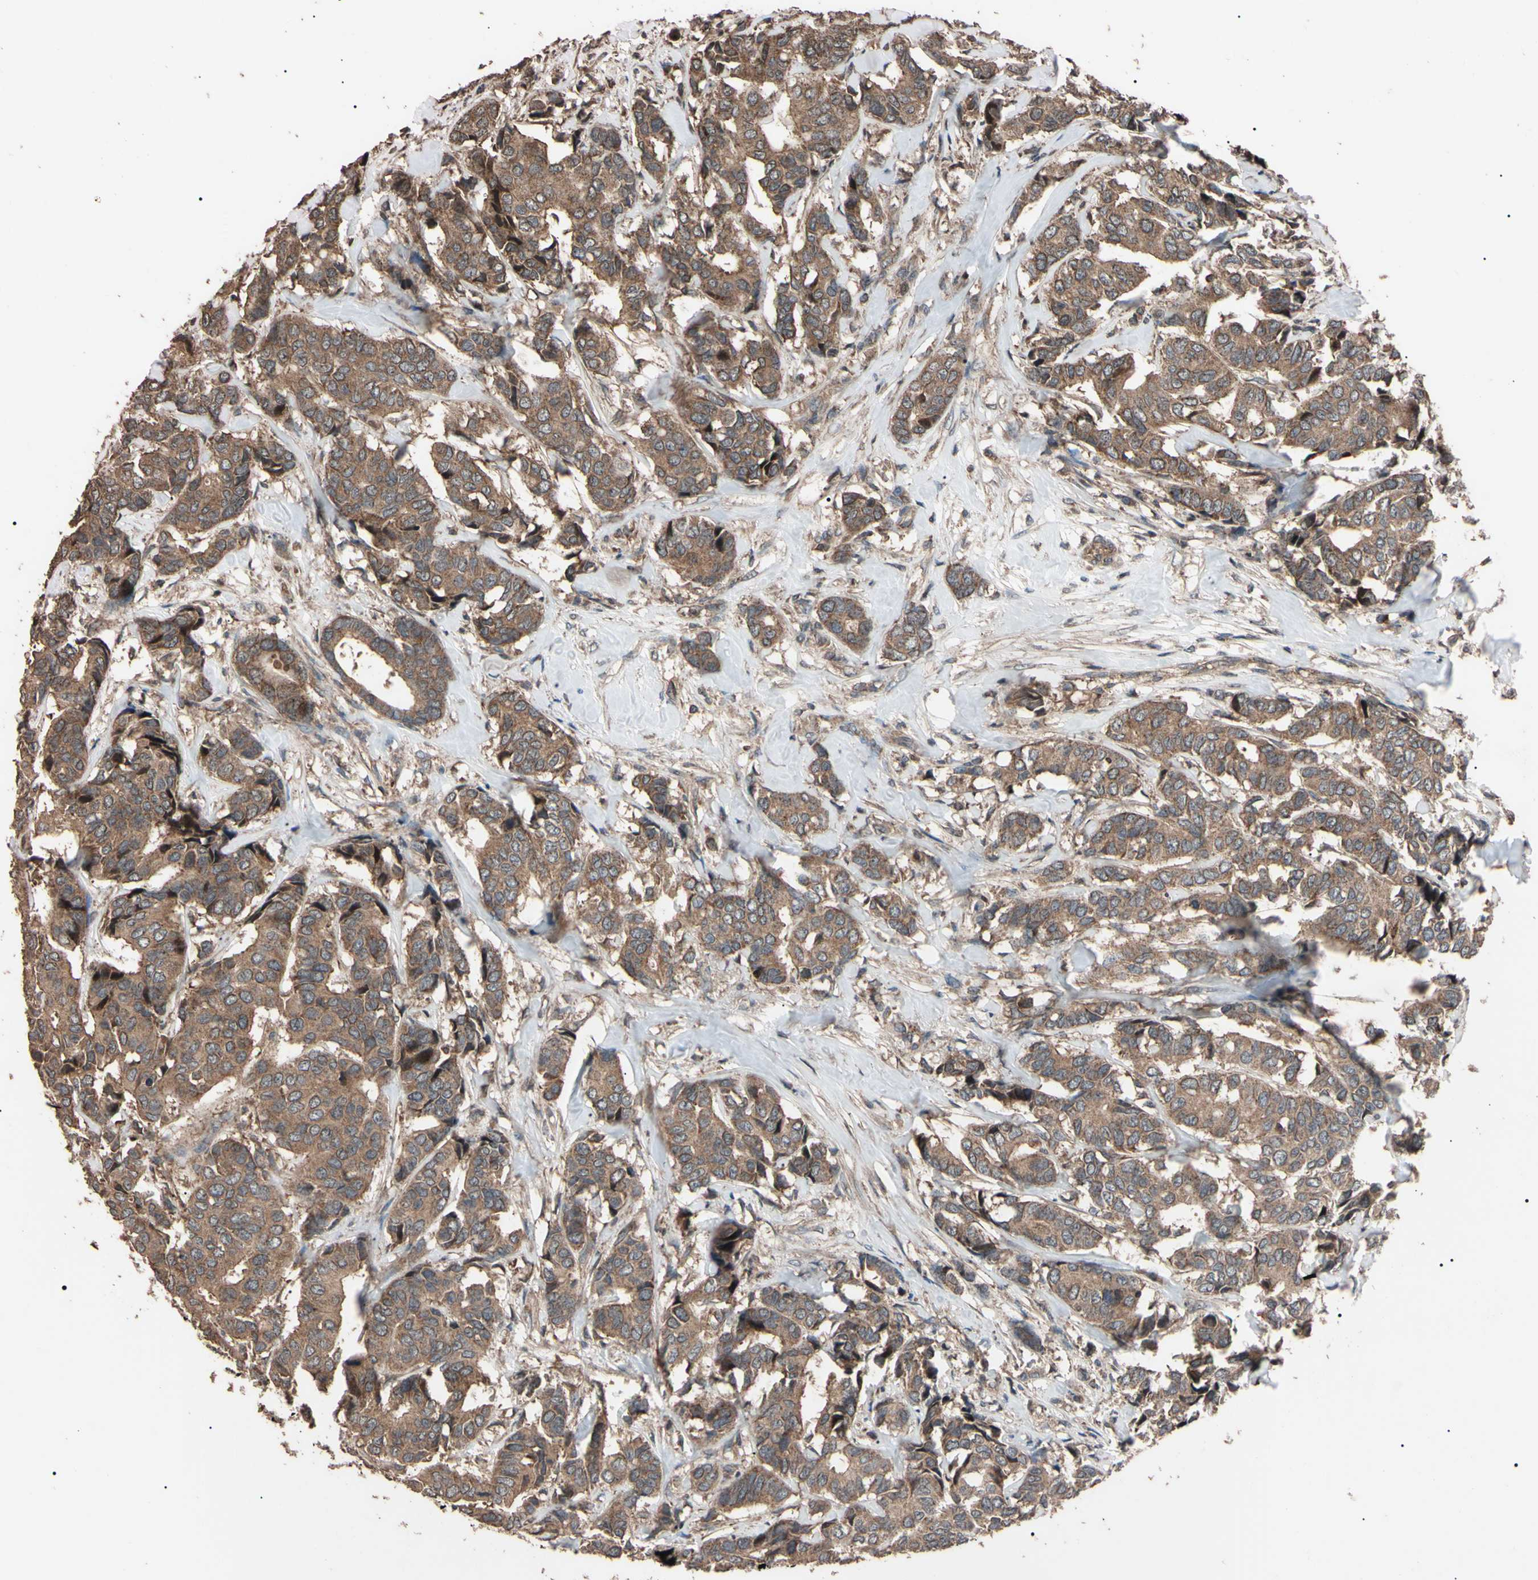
{"staining": {"intensity": "moderate", "quantity": ">75%", "location": "cytoplasmic/membranous"}, "tissue": "breast cancer", "cell_type": "Tumor cells", "image_type": "cancer", "snomed": [{"axis": "morphology", "description": "Duct carcinoma"}, {"axis": "topography", "description": "Breast"}], "caption": "Brown immunohistochemical staining in invasive ductal carcinoma (breast) demonstrates moderate cytoplasmic/membranous expression in about >75% of tumor cells. (IHC, brightfield microscopy, high magnification).", "gene": "TNFRSF1A", "patient": {"sex": "female", "age": 87}}